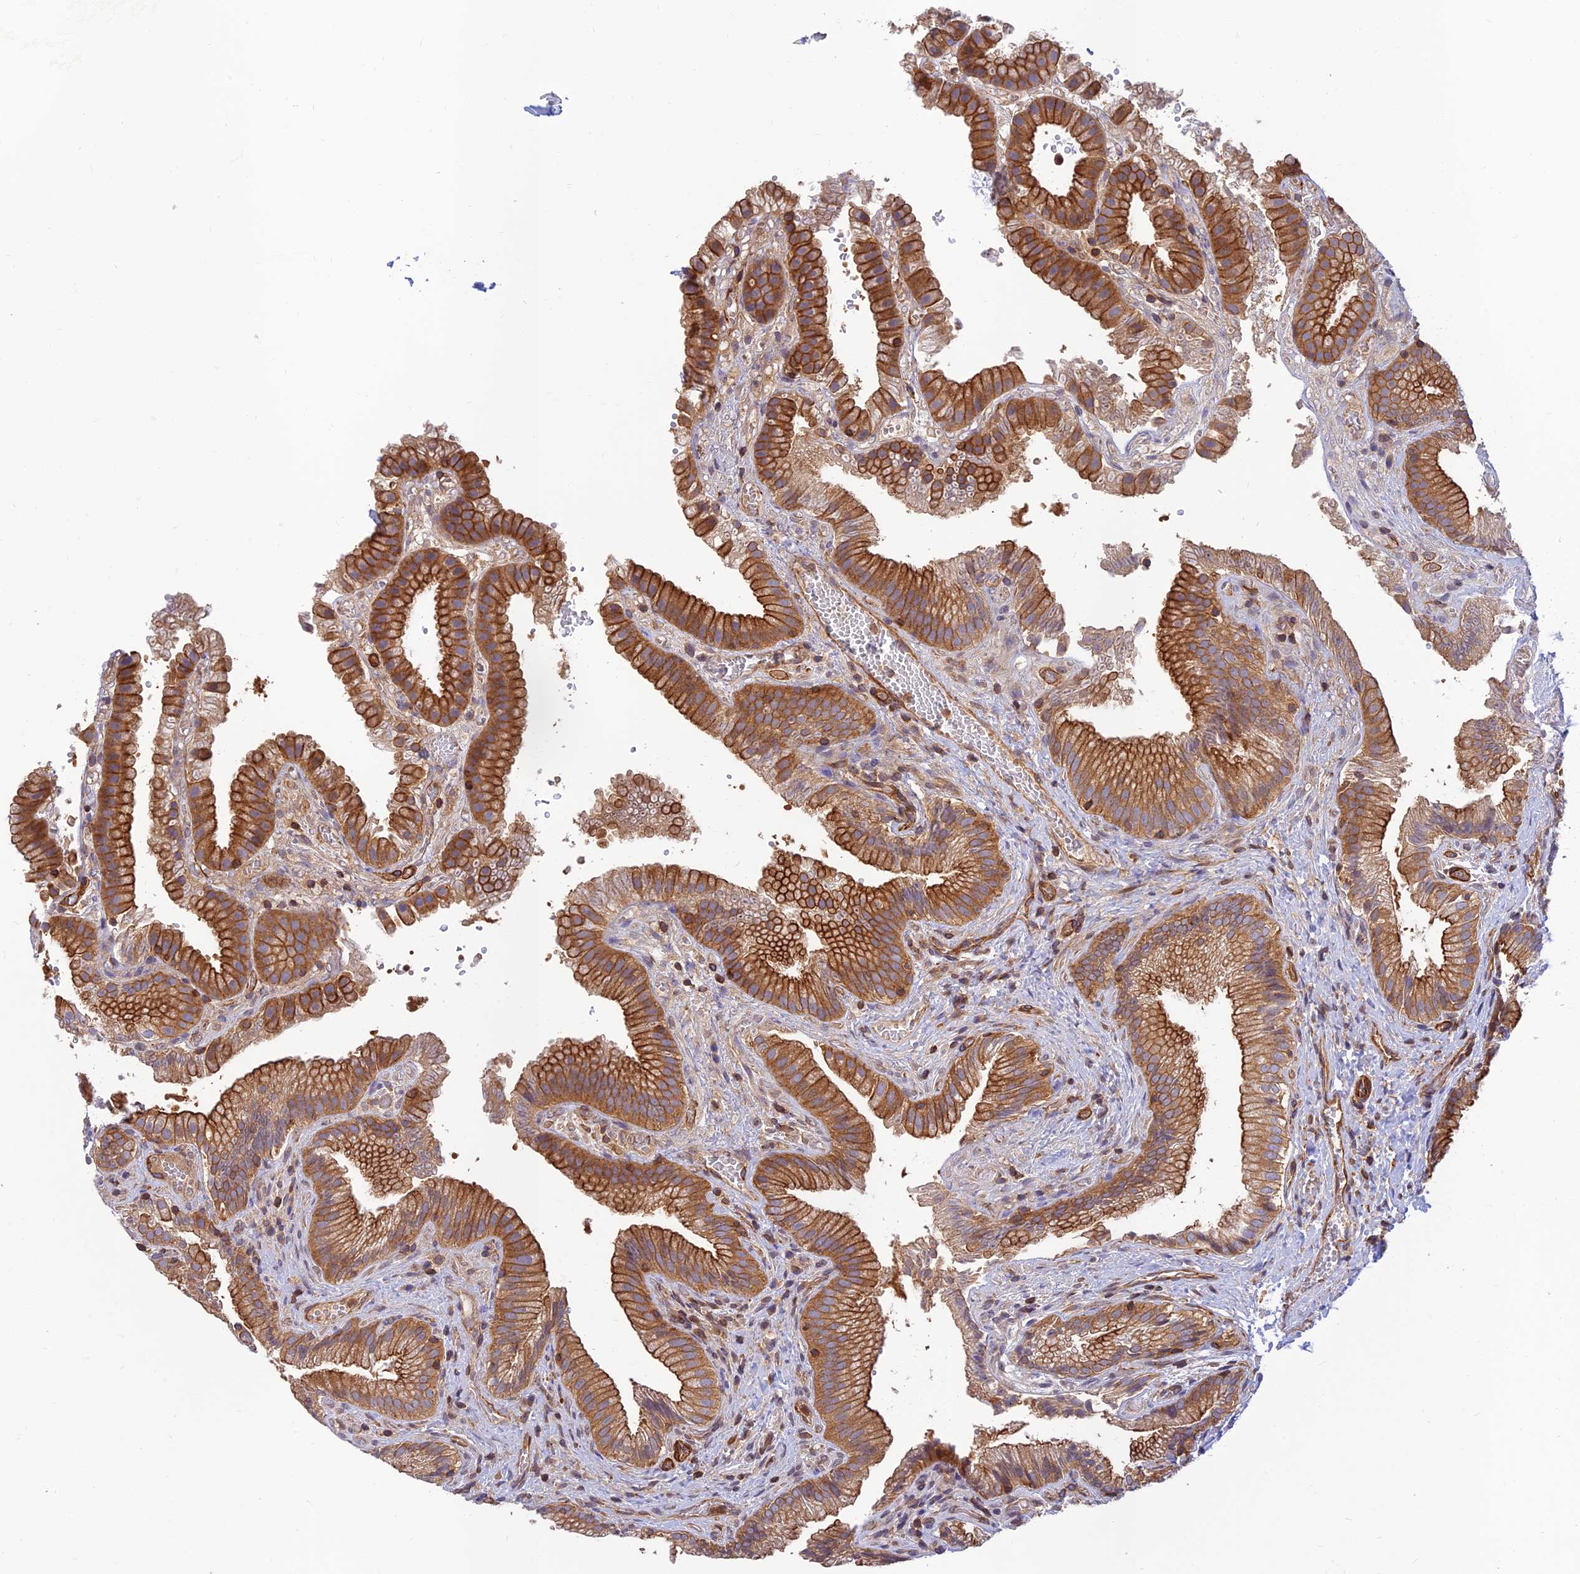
{"staining": {"intensity": "strong", "quantity": ">75%", "location": "cytoplasmic/membranous"}, "tissue": "gallbladder", "cell_type": "Glandular cells", "image_type": "normal", "snomed": [{"axis": "morphology", "description": "Normal tissue, NOS"}, {"axis": "topography", "description": "Gallbladder"}], "caption": "Glandular cells reveal strong cytoplasmic/membranous staining in approximately >75% of cells in unremarkable gallbladder. (DAB = brown stain, brightfield microscopy at high magnification).", "gene": "PPP1R12C", "patient": {"sex": "female", "age": 30}}